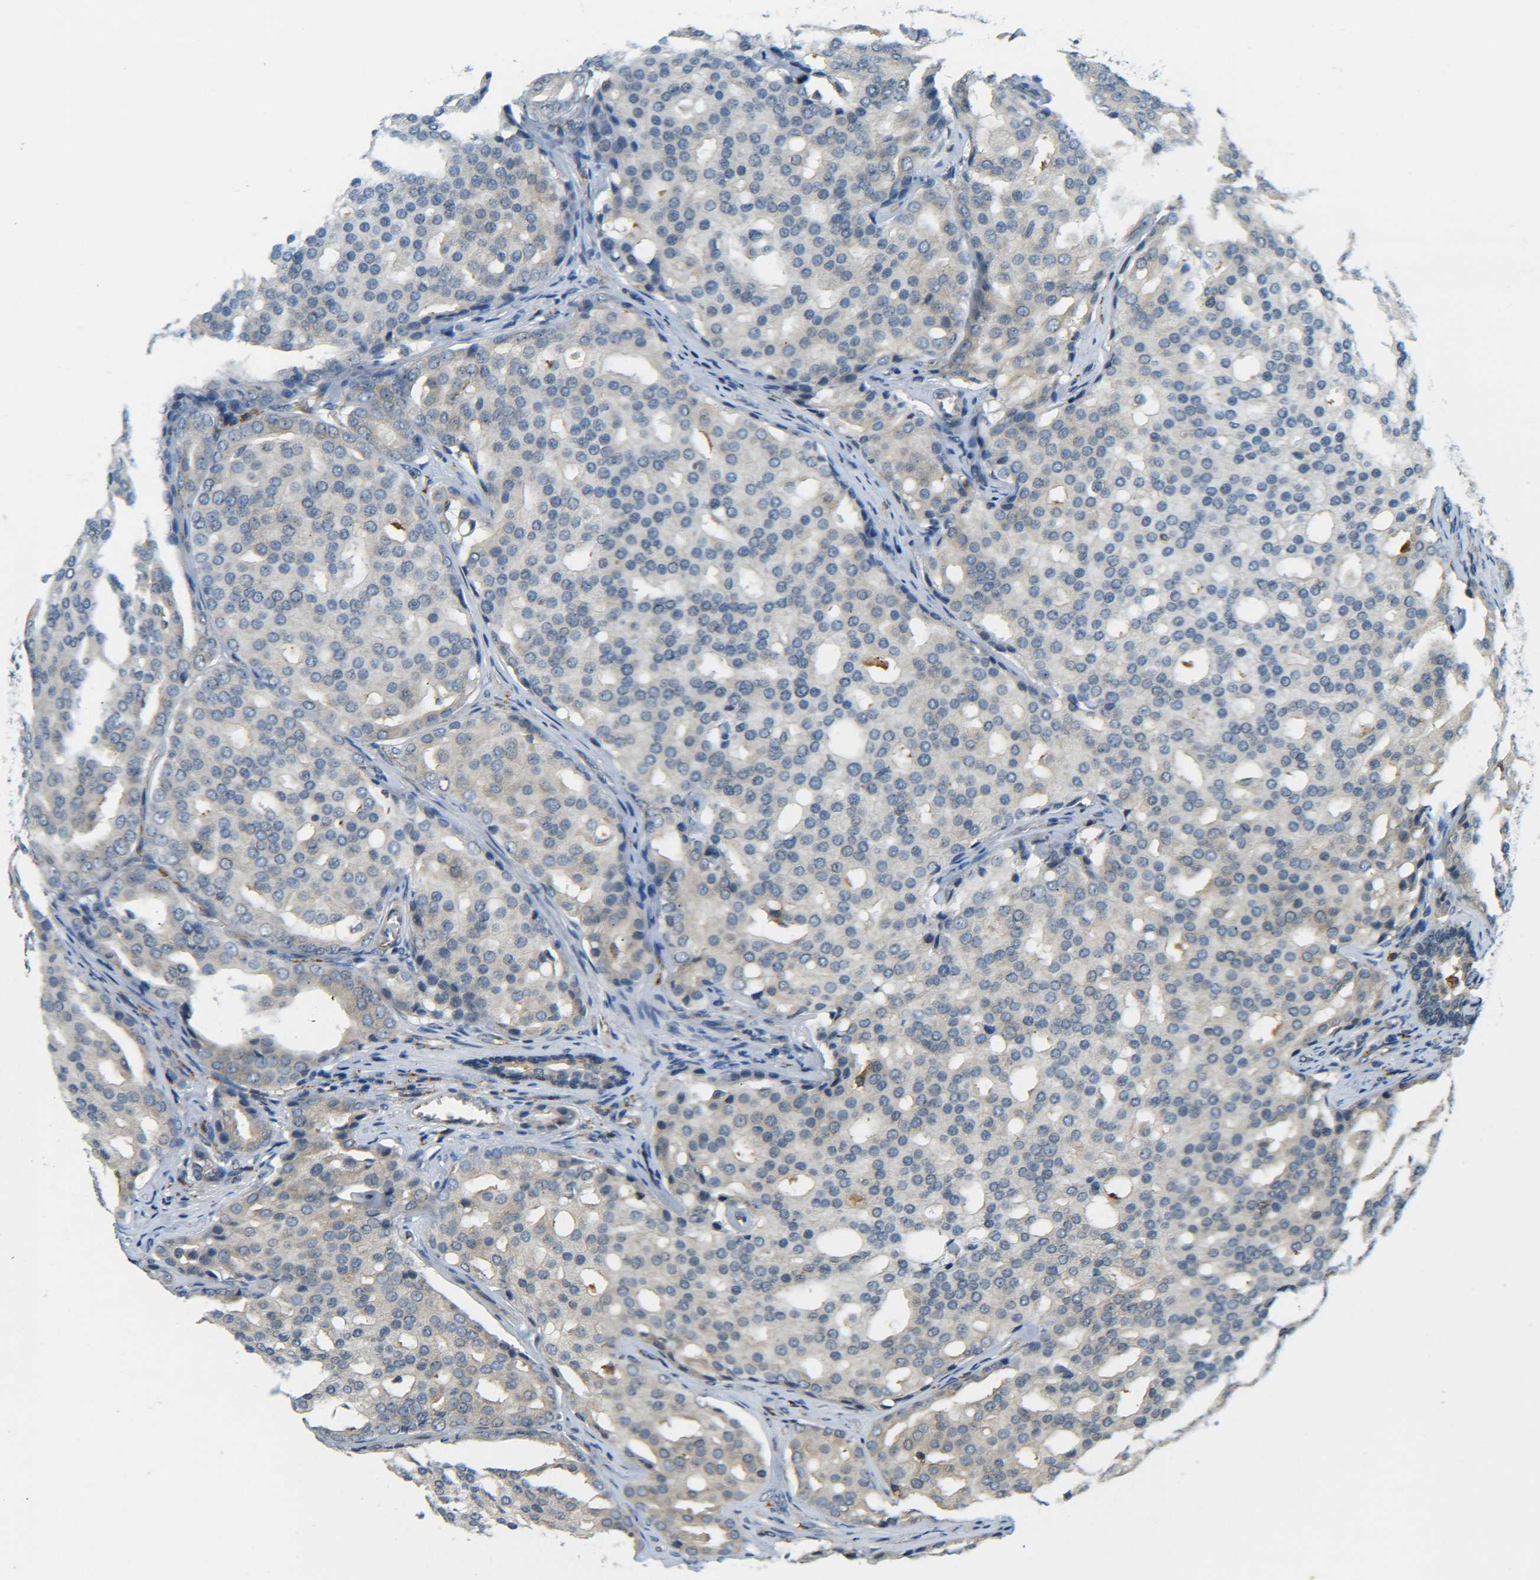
{"staining": {"intensity": "weak", "quantity": "<25%", "location": "cytoplasmic/membranous"}, "tissue": "prostate cancer", "cell_type": "Tumor cells", "image_type": "cancer", "snomed": [{"axis": "morphology", "description": "Adenocarcinoma, High grade"}, {"axis": "topography", "description": "Prostate"}], "caption": "IHC micrograph of human prostate adenocarcinoma (high-grade) stained for a protein (brown), which demonstrates no positivity in tumor cells.", "gene": "DAB2", "patient": {"sex": "male", "age": 64}}